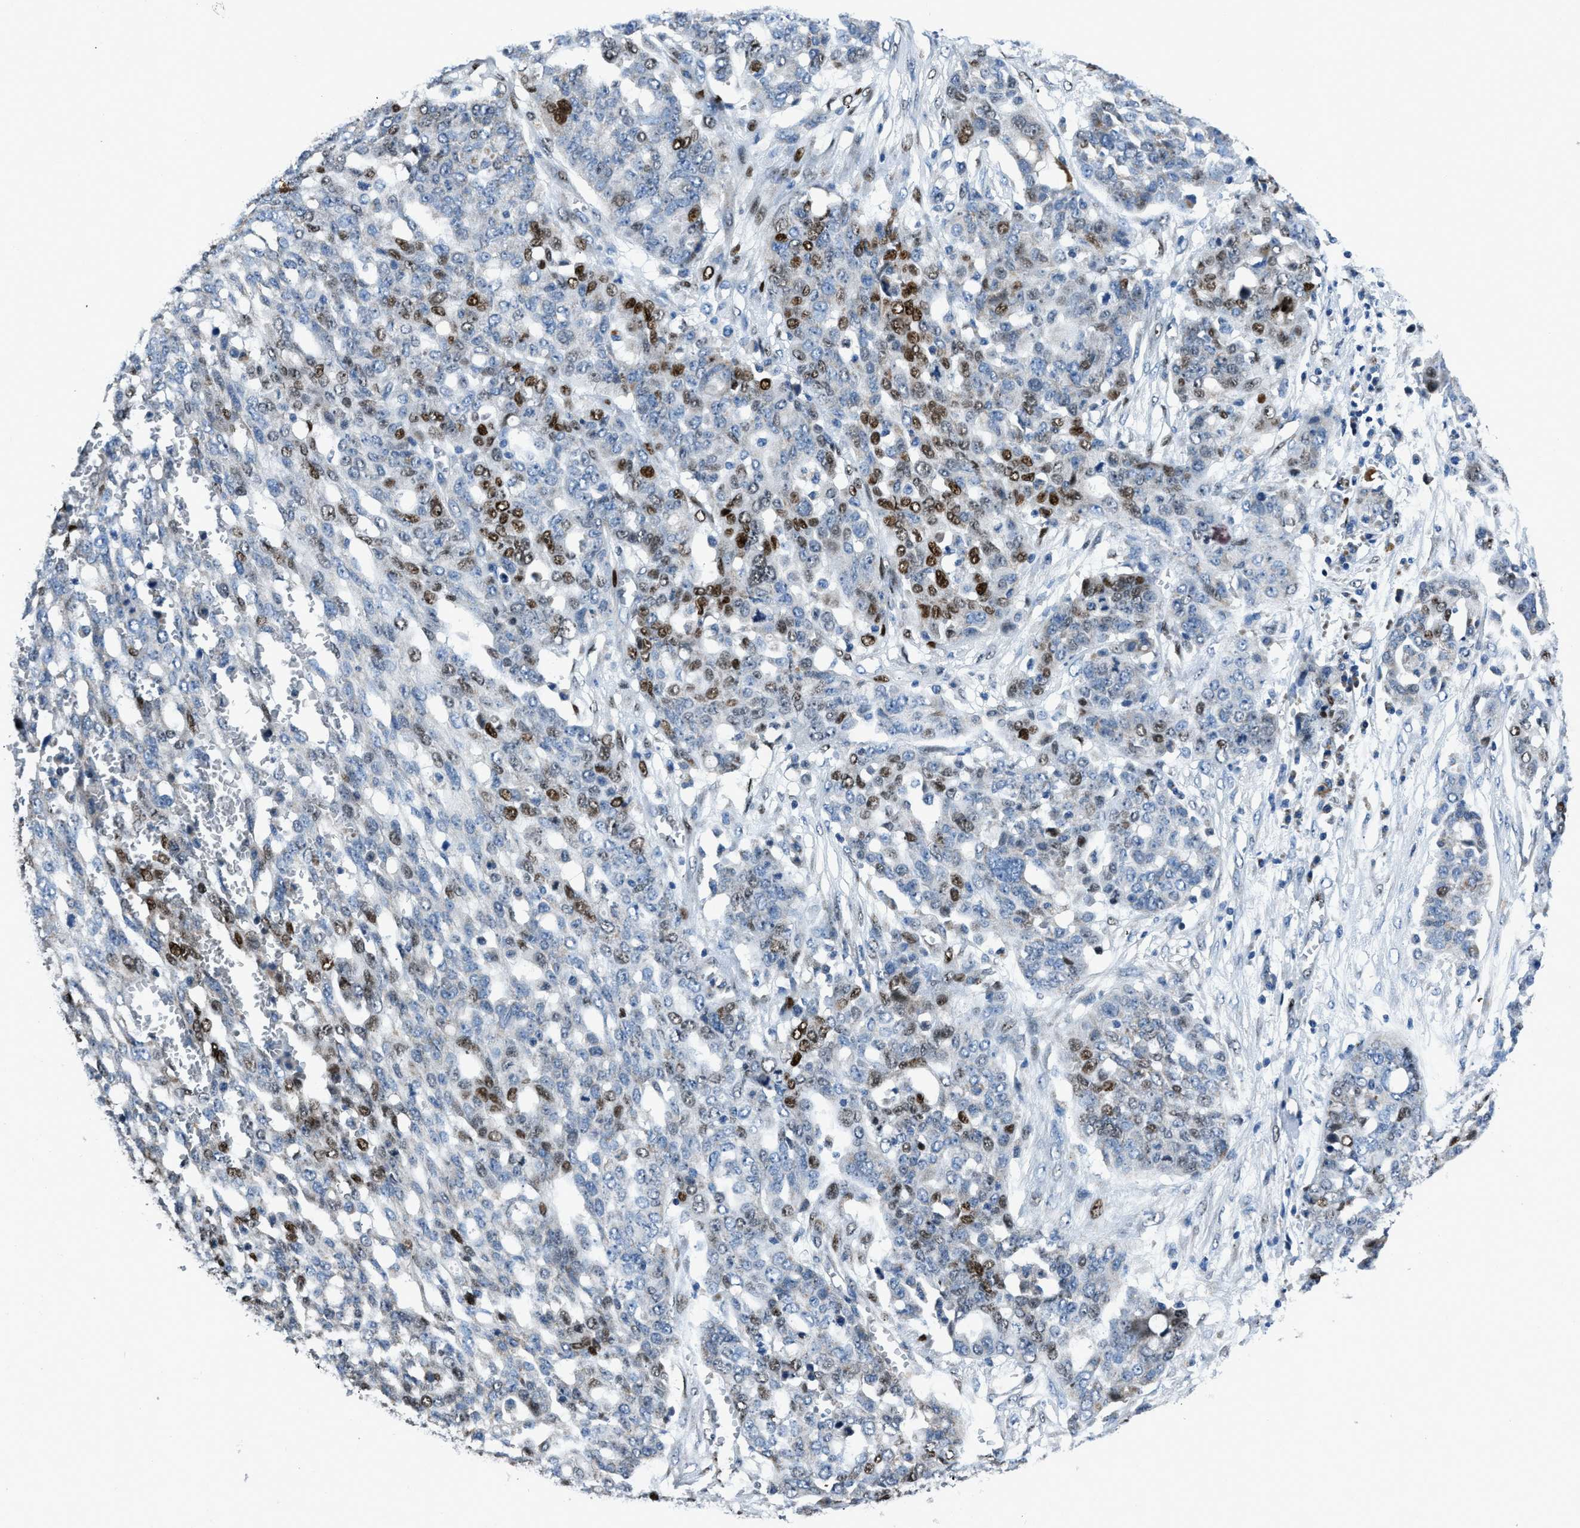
{"staining": {"intensity": "moderate", "quantity": "25%-75%", "location": "nuclear"}, "tissue": "ovarian cancer", "cell_type": "Tumor cells", "image_type": "cancer", "snomed": [{"axis": "morphology", "description": "Cystadenocarcinoma, serous, NOS"}, {"axis": "topography", "description": "Soft tissue"}, {"axis": "topography", "description": "Ovary"}], "caption": "Serous cystadenocarcinoma (ovarian) tissue demonstrates moderate nuclear positivity in approximately 25%-75% of tumor cells, visualized by immunohistochemistry.", "gene": "EGR1", "patient": {"sex": "female", "age": 57}}